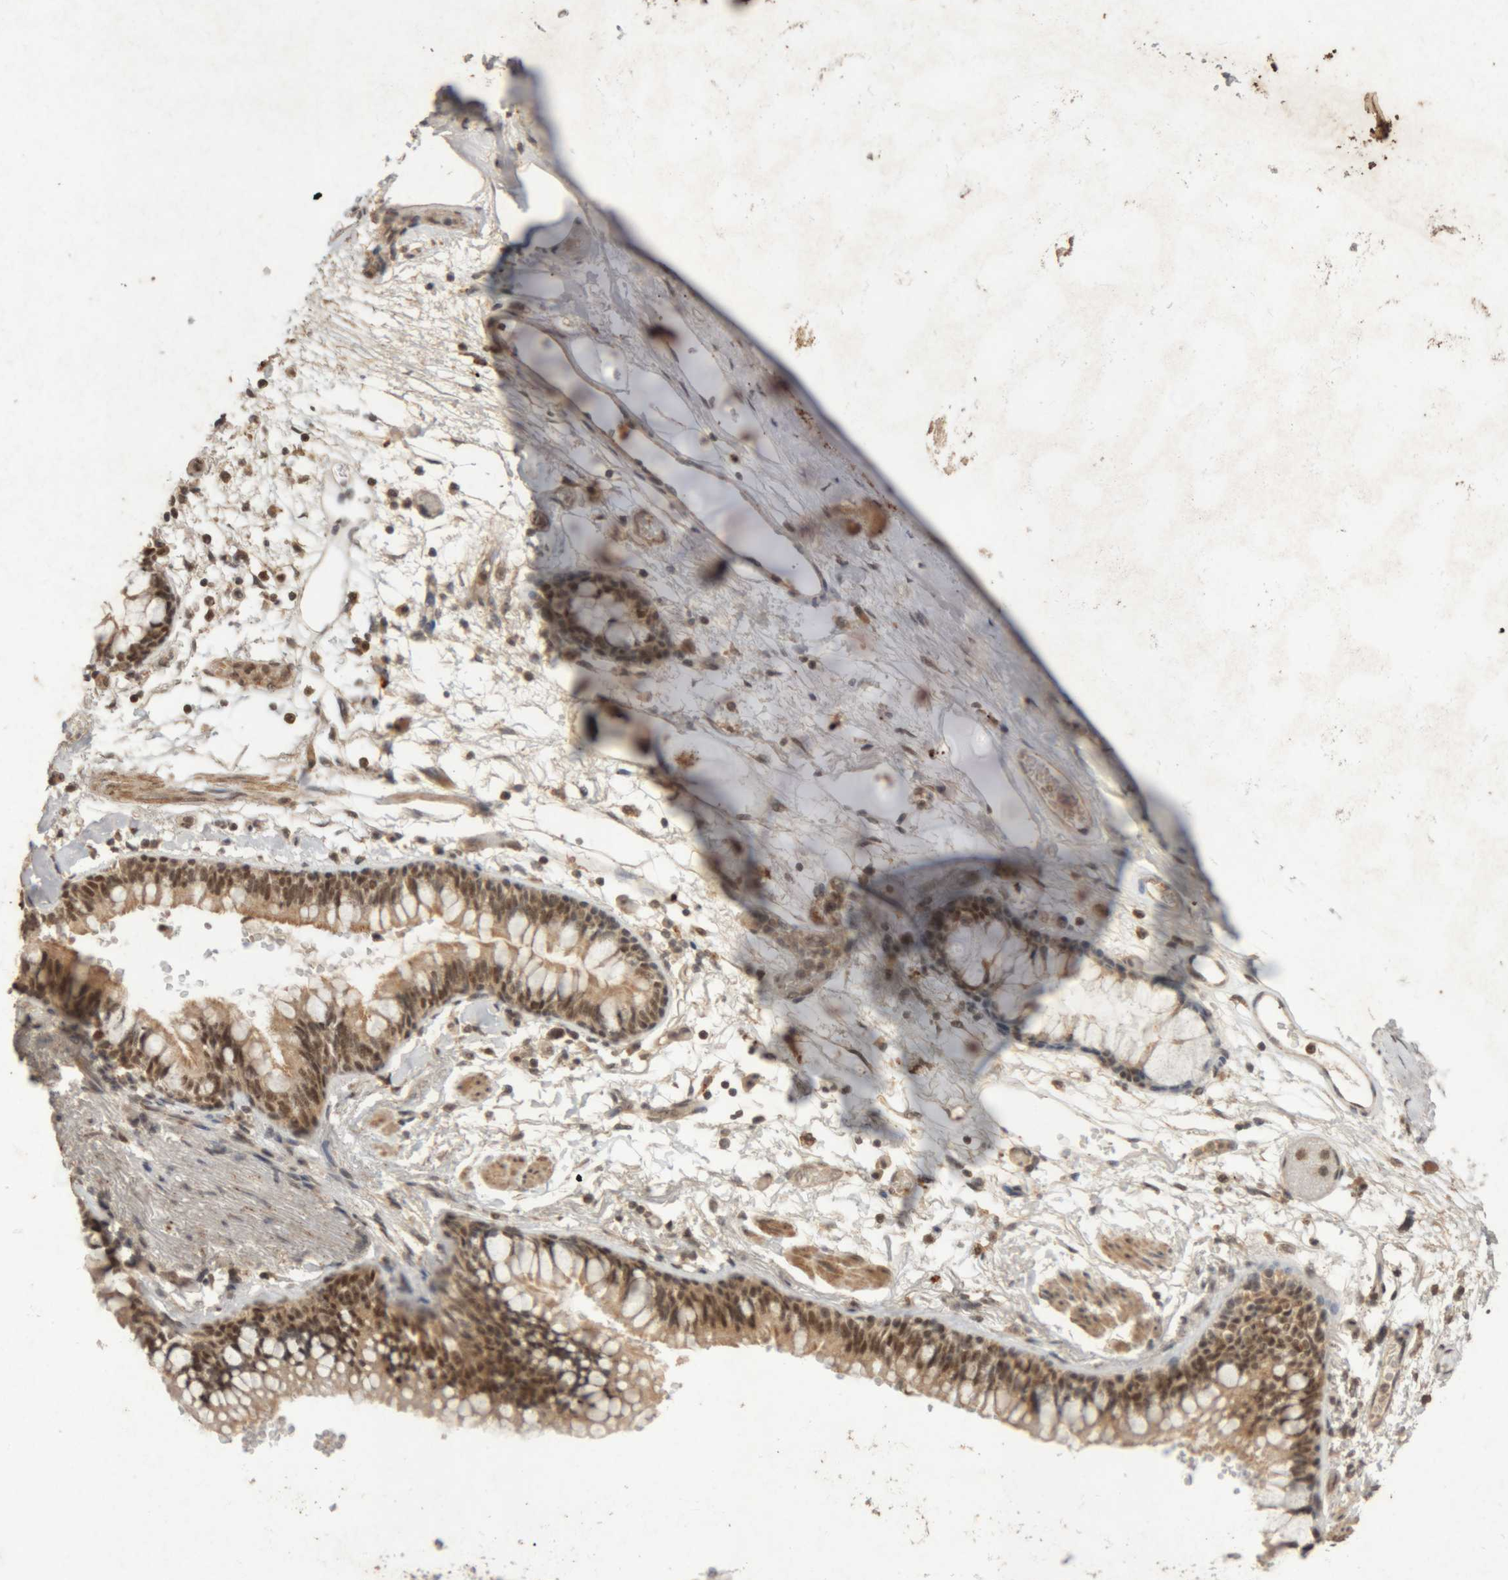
{"staining": {"intensity": "weak", "quantity": "25%-75%", "location": "cytoplasmic/membranous"}, "tissue": "adipose tissue", "cell_type": "Adipocytes", "image_type": "normal", "snomed": [{"axis": "morphology", "description": "Normal tissue, NOS"}, {"axis": "topography", "description": "Cartilage tissue"}, {"axis": "topography", "description": "Bronchus"}], "caption": "Immunohistochemical staining of unremarkable adipose tissue displays low levels of weak cytoplasmic/membranous positivity in approximately 25%-75% of adipocytes. The staining was performed using DAB (3,3'-diaminobenzidine), with brown indicating positive protein expression. Nuclei are stained blue with hematoxylin.", "gene": "KEAP1", "patient": {"sex": "female", "age": 73}}